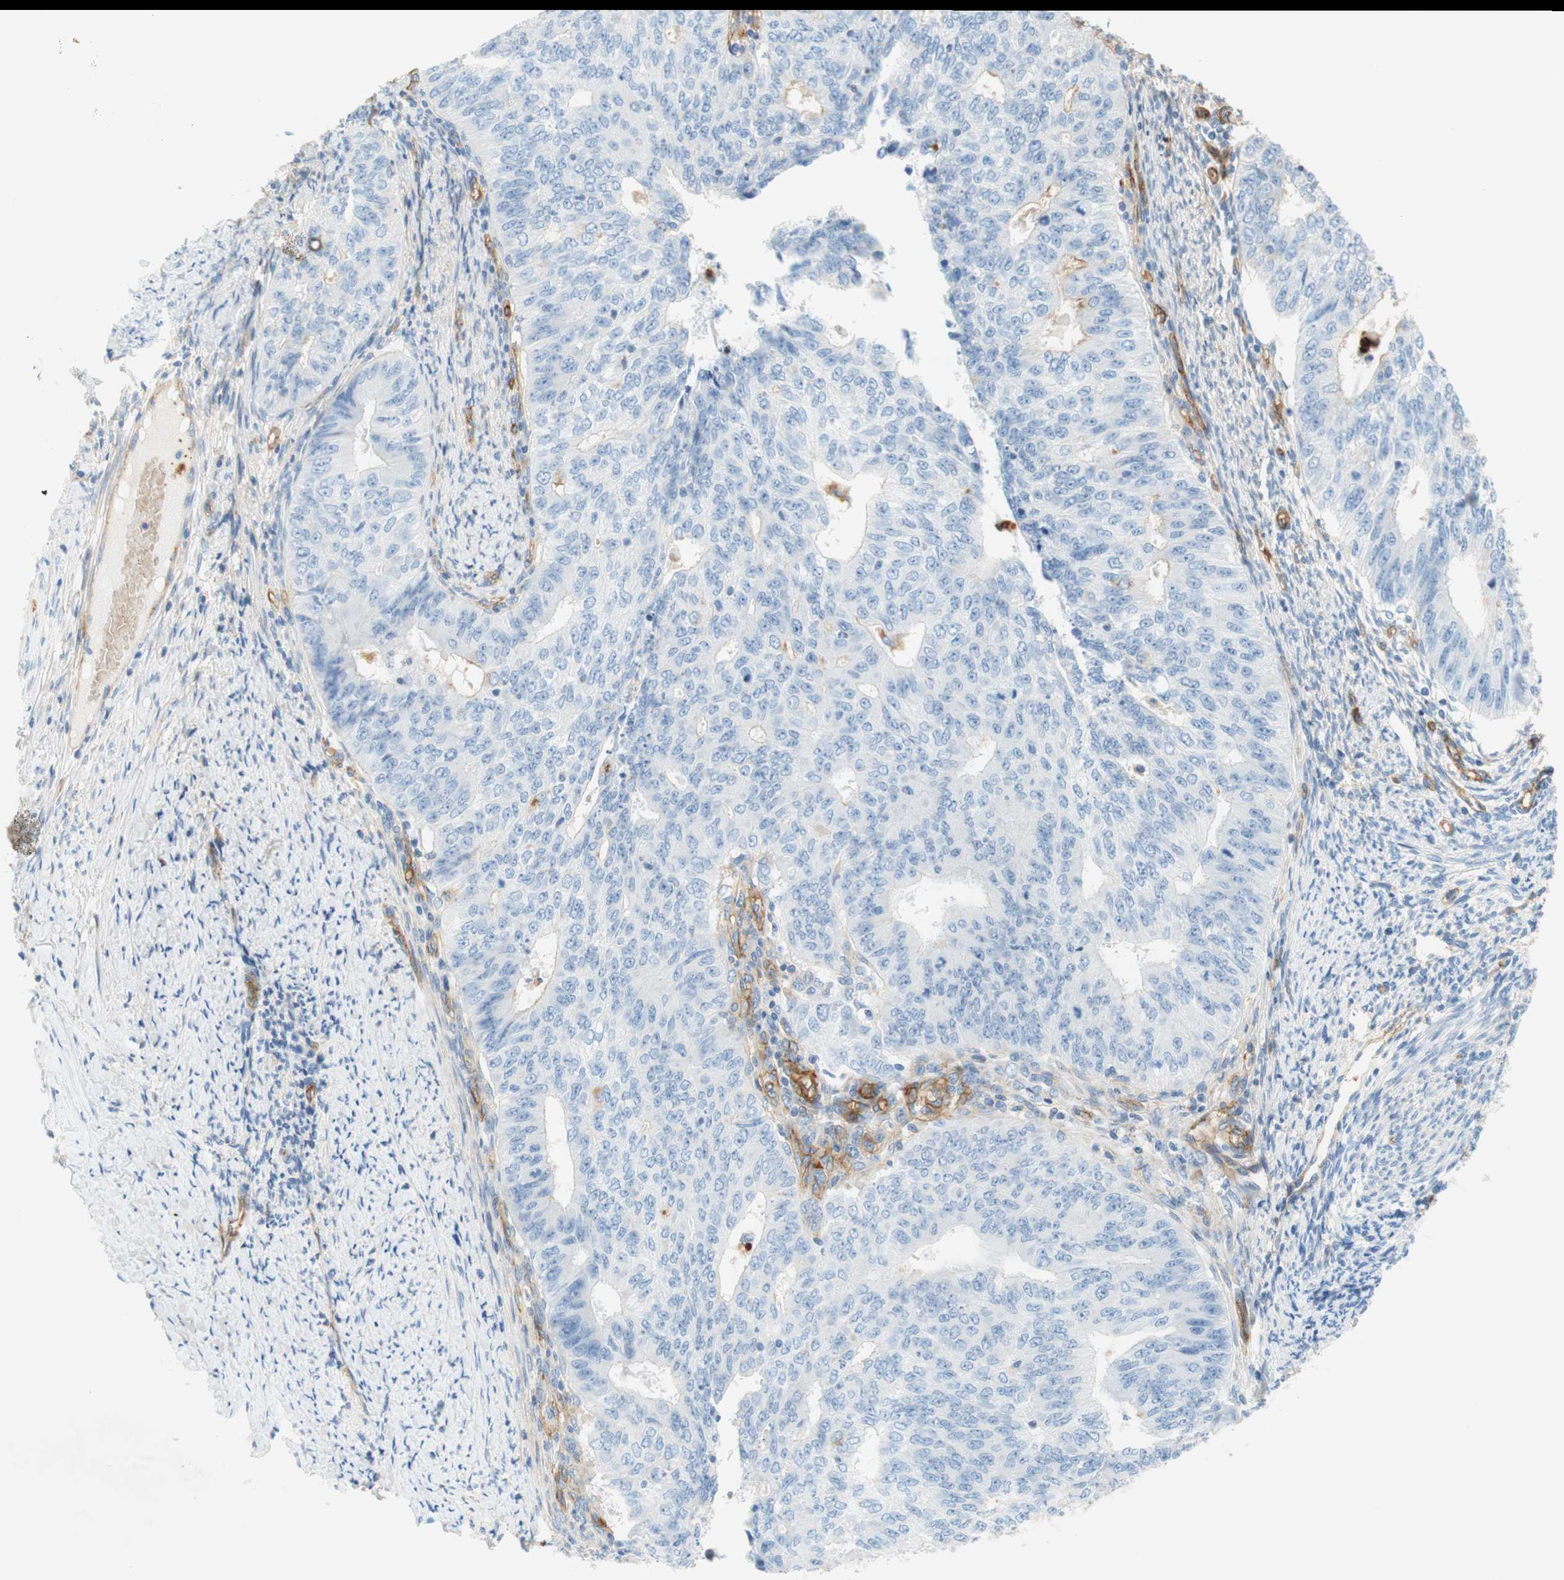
{"staining": {"intensity": "negative", "quantity": "none", "location": "none"}, "tissue": "endometrial cancer", "cell_type": "Tumor cells", "image_type": "cancer", "snomed": [{"axis": "morphology", "description": "Adenocarcinoma, NOS"}, {"axis": "topography", "description": "Endometrium"}], "caption": "Human endometrial cancer (adenocarcinoma) stained for a protein using immunohistochemistry (IHC) demonstrates no expression in tumor cells.", "gene": "STOM", "patient": {"sex": "female", "age": 32}}